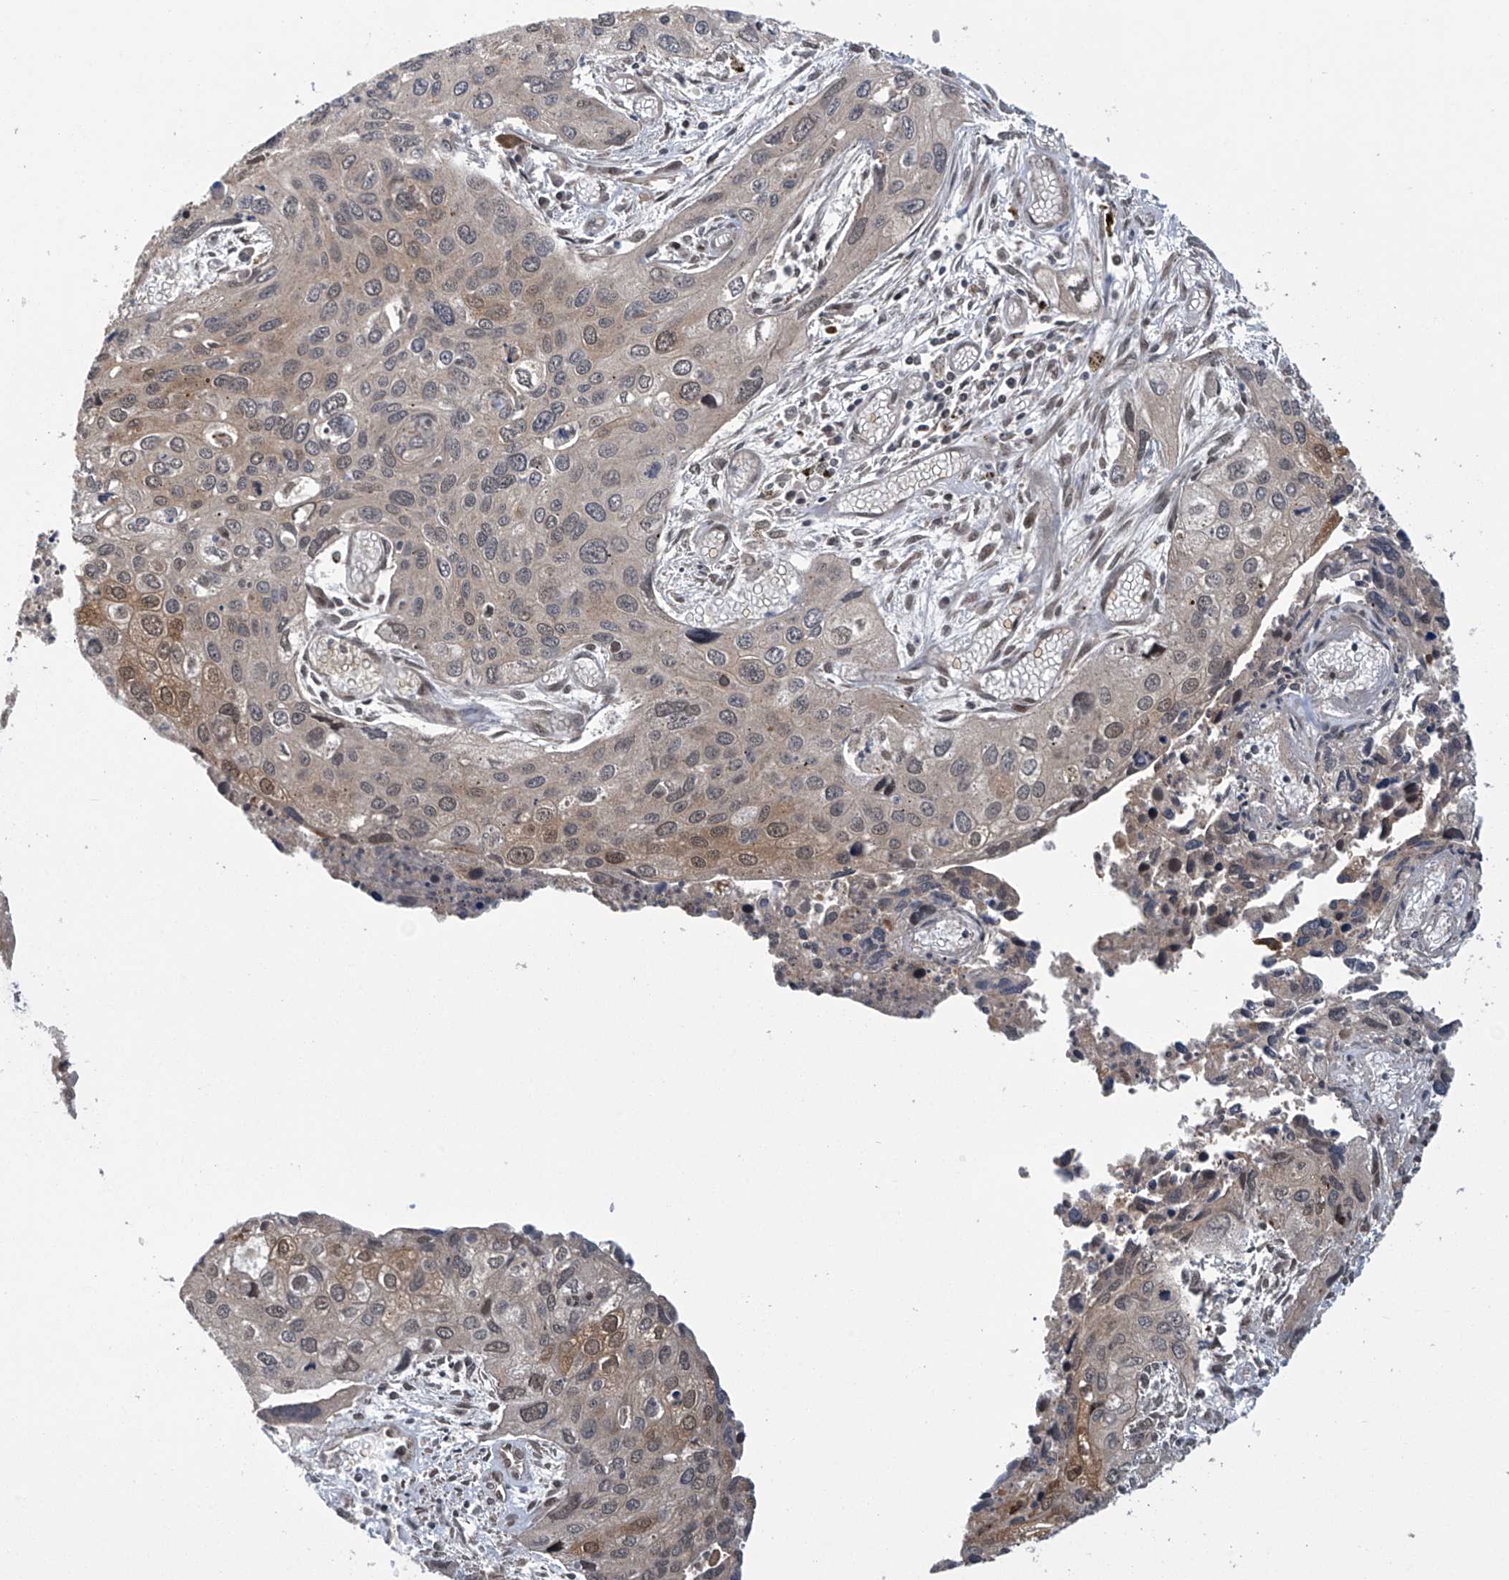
{"staining": {"intensity": "weak", "quantity": "<25%", "location": "cytoplasmic/membranous,nuclear"}, "tissue": "cervical cancer", "cell_type": "Tumor cells", "image_type": "cancer", "snomed": [{"axis": "morphology", "description": "Squamous cell carcinoma, NOS"}, {"axis": "topography", "description": "Cervix"}], "caption": "Immunohistochemistry micrograph of neoplastic tissue: cervical squamous cell carcinoma stained with DAB exhibits no significant protein expression in tumor cells. (IHC, brightfield microscopy, high magnification).", "gene": "ABHD13", "patient": {"sex": "female", "age": 55}}